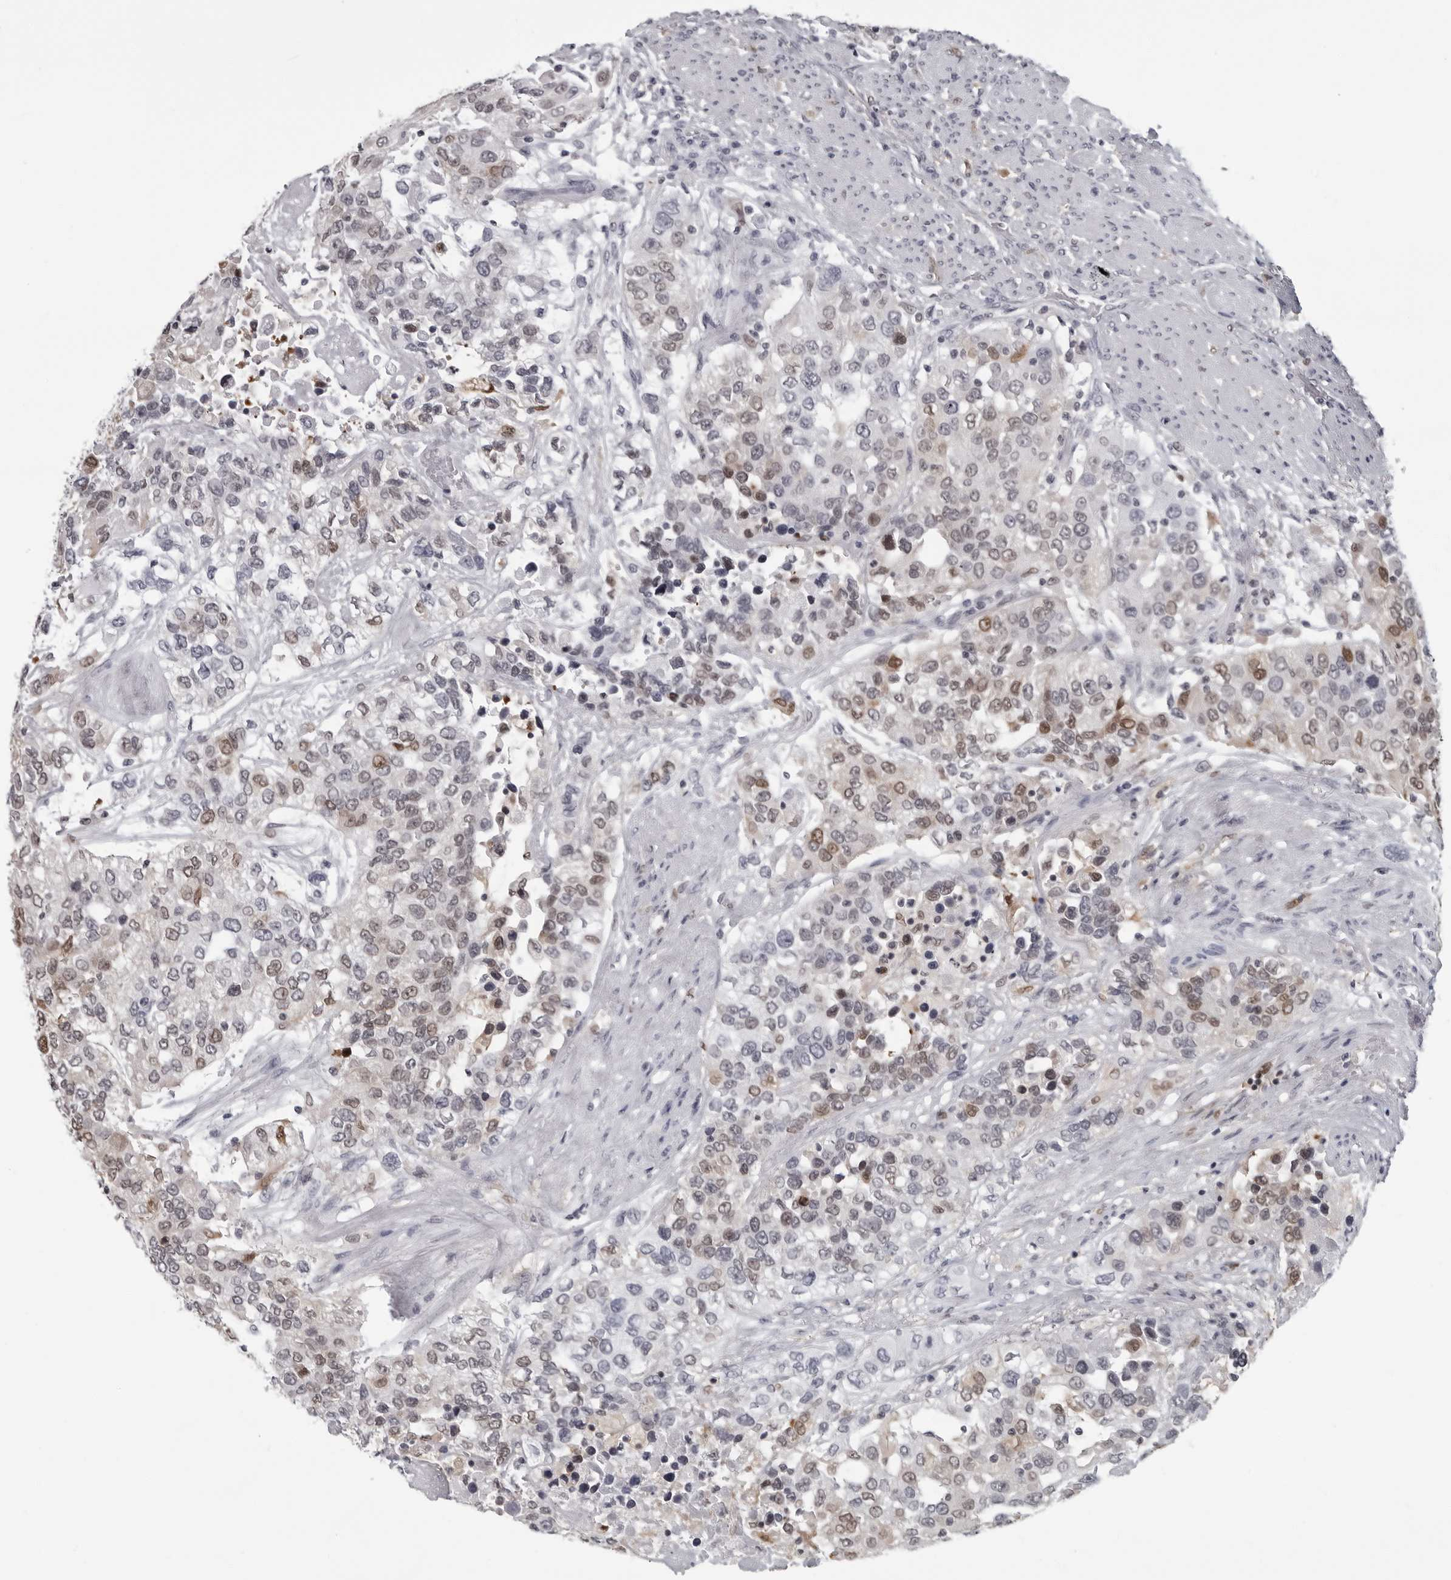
{"staining": {"intensity": "moderate", "quantity": "<25%", "location": "nuclear"}, "tissue": "urothelial cancer", "cell_type": "Tumor cells", "image_type": "cancer", "snomed": [{"axis": "morphology", "description": "Urothelial carcinoma, High grade"}, {"axis": "topography", "description": "Urinary bladder"}], "caption": "High-grade urothelial carcinoma stained with a brown dye shows moderate nuclear positive staining in about <25% of tumor cells.", "gene": "LZIC", "patient": {"sex": "female", "age": 80}}